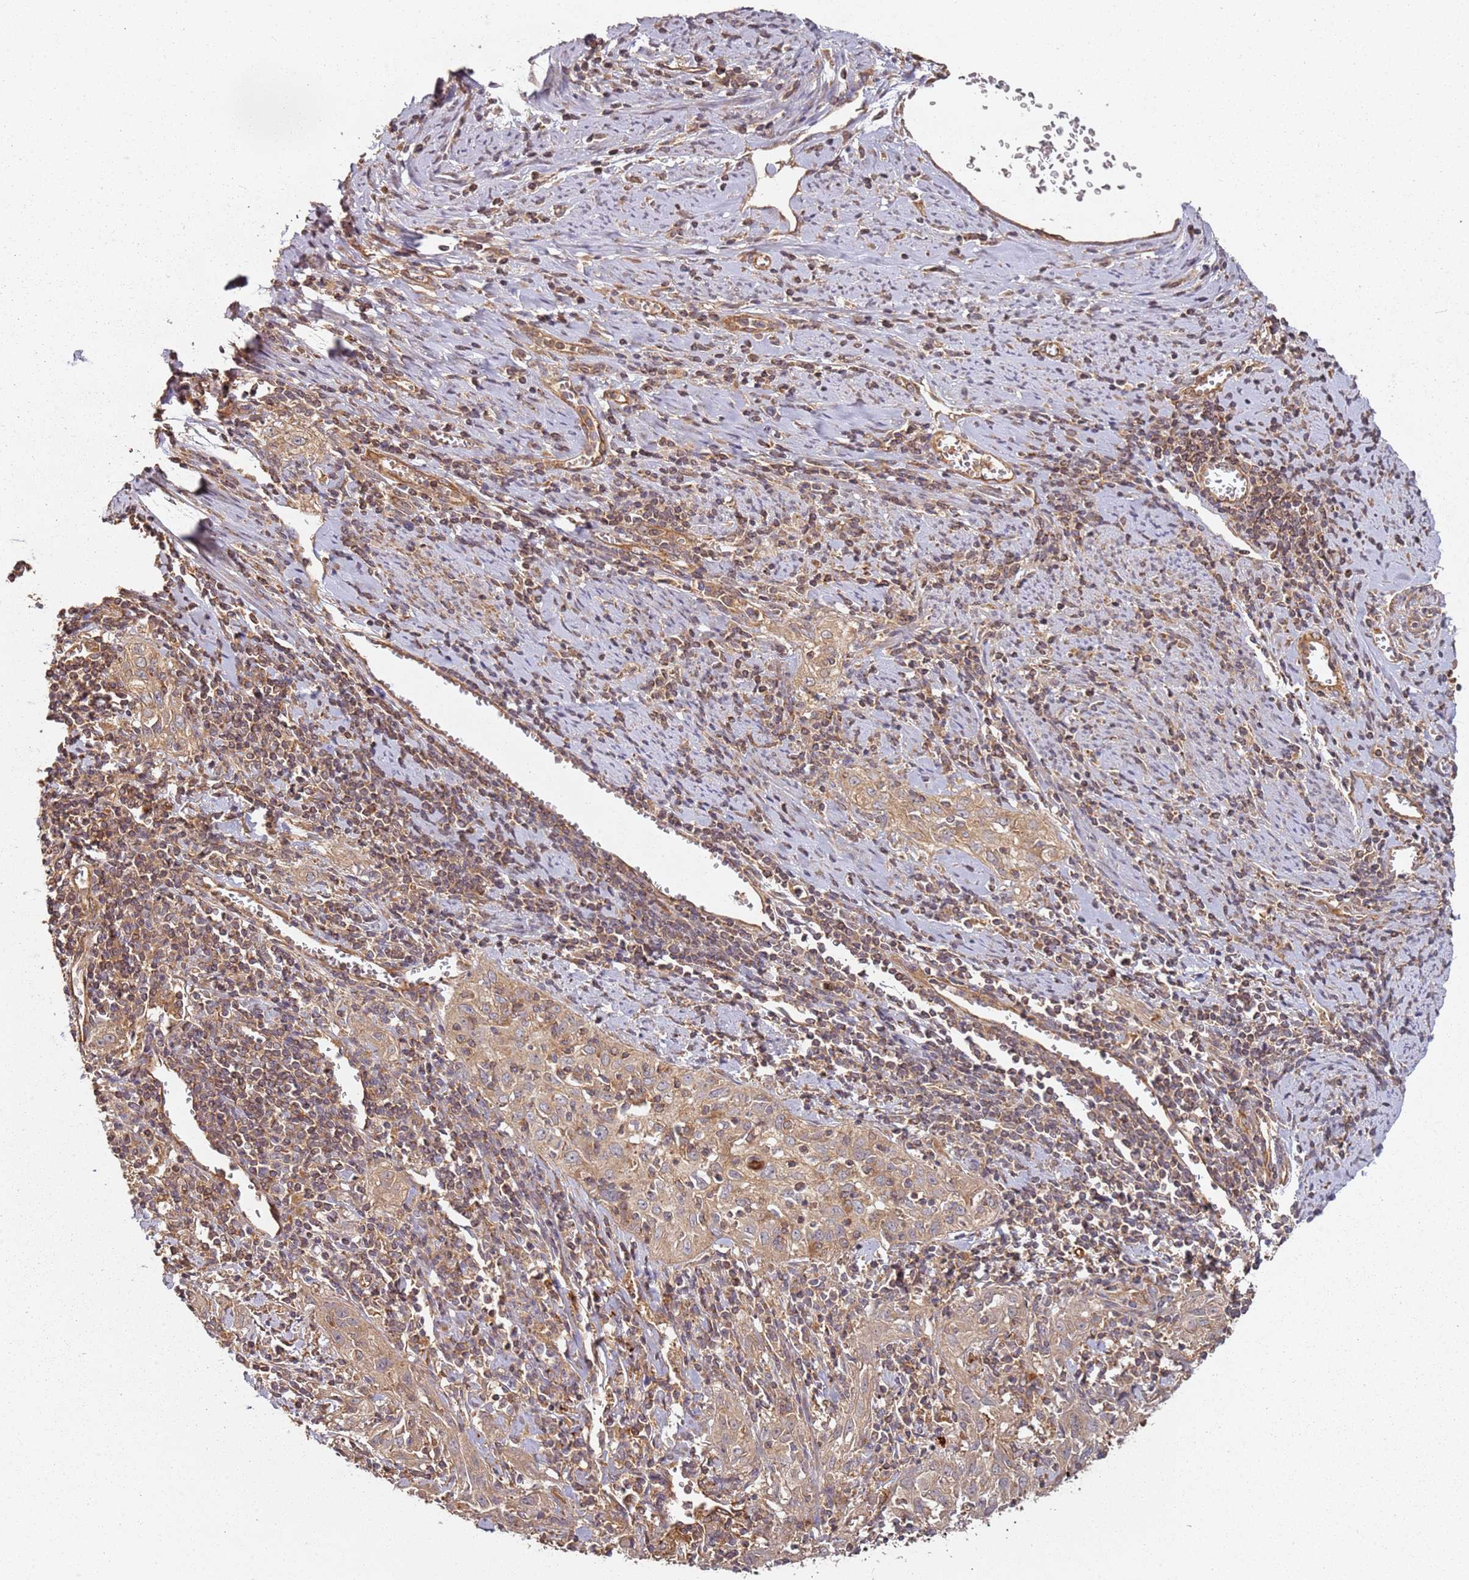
{"staining": {"intensity": "moderate", "quantity": ">75%", "location": "cytoplasmic/membranous"}, "tissue": "cervical cancer", "cell_type": "Tumor cells", "image_type": "cancer", "snomed": [{"axis": "morphology", "description": "Squamous cell carcinoma, NOS"}, {"axis": "topography", "description": "Cervix"}], "caption": "Immunohistochemistry (IHC) of human squamous cell carcinoma (cervical) displays medium levels of moderate cytoplasmic/membranous expression in approximately >75% of tumor cells. The staining was performed using DAB (3,3'-diaminobenzidine), with brown indicating positive protein expression. Nuclei are stained blue with hematoxylin.", "gene": "SCGB2B2", "patient": {"sex": "female", "age": 57}}